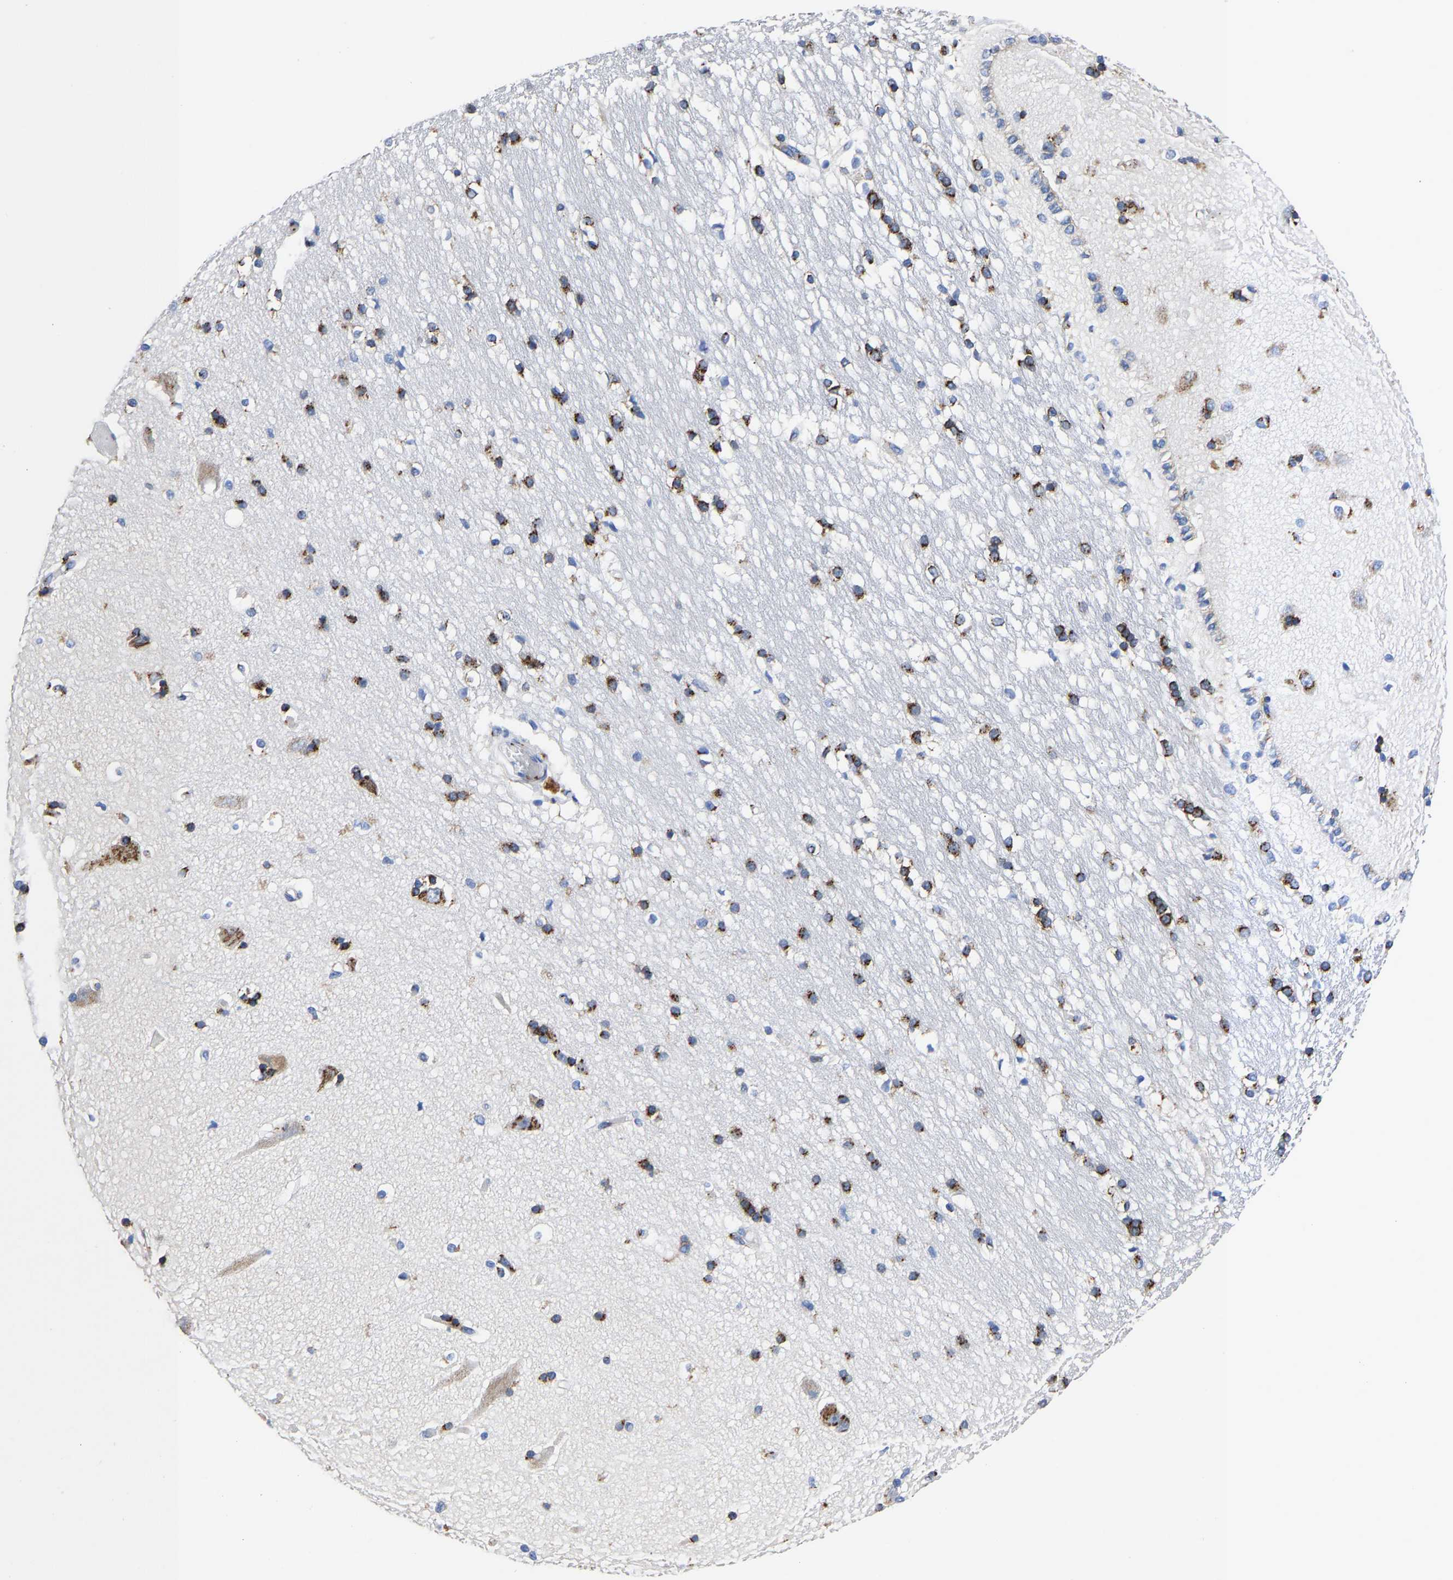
{"staining": {"intensity": "strong", "quantity": "25%-75%", "location": "cytoplasmic/membranous"}, "tissue": "hippocampus", "cell_type": "Glial cells", "image_type": "normal", "snomed": [{"axis": "morphology", "description": "Normal tissue, NOS"}, {"axis": "topography", "description": "Hippocampus"}], "caption": "Hippocampus stained for a protein (brown) reveals strong cytoplasmic/membranous positive positivity in approximately 25%-75% of glial cells.", "gene": "TMEM87A", "patient": {"sex": "male", "age": 45}}